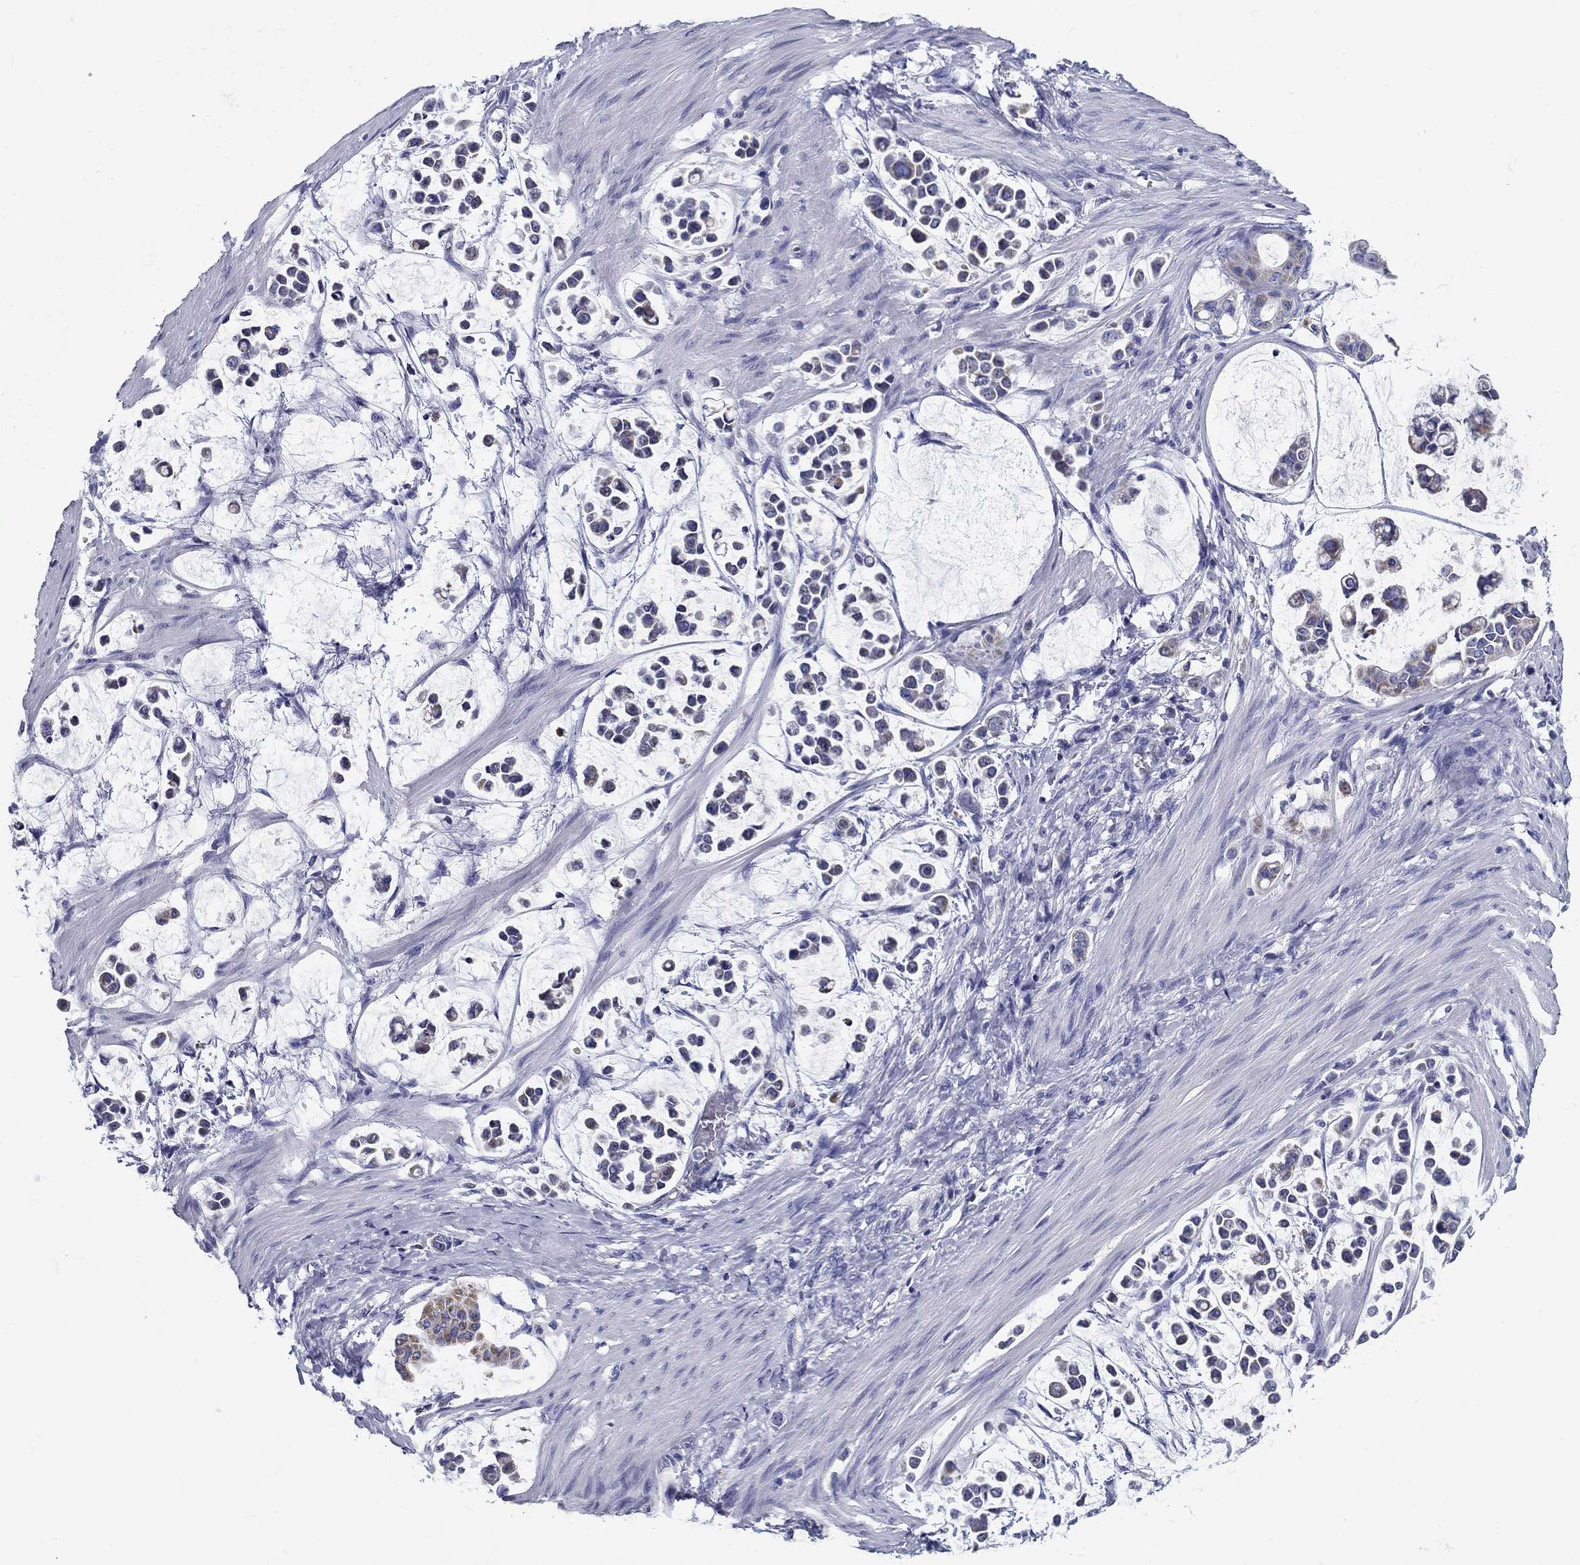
{"staining": {"intensity": "negative", "quantity": "none", "location": "none"}, "tissue": "stomach cancer", "cell_type": "Tumor cells", "image_type": "cancer", "snomed": [{"axis": "morphology", "description": "Adenocarcinoma, NOS"}, {"axis": "topography", "description": "Stomach"}], "caption": "A micrograph of human stomach cancer (adenocarcinoma) is negative for staining in tumor cells. The staining was performed using DAB to visualize the protein expression in brown, while the nuclei were stained in blue with hematoxylin (Magnification: 20x).", "gene": "UPB1", "patient": {"sex": "male", "age": 82}}